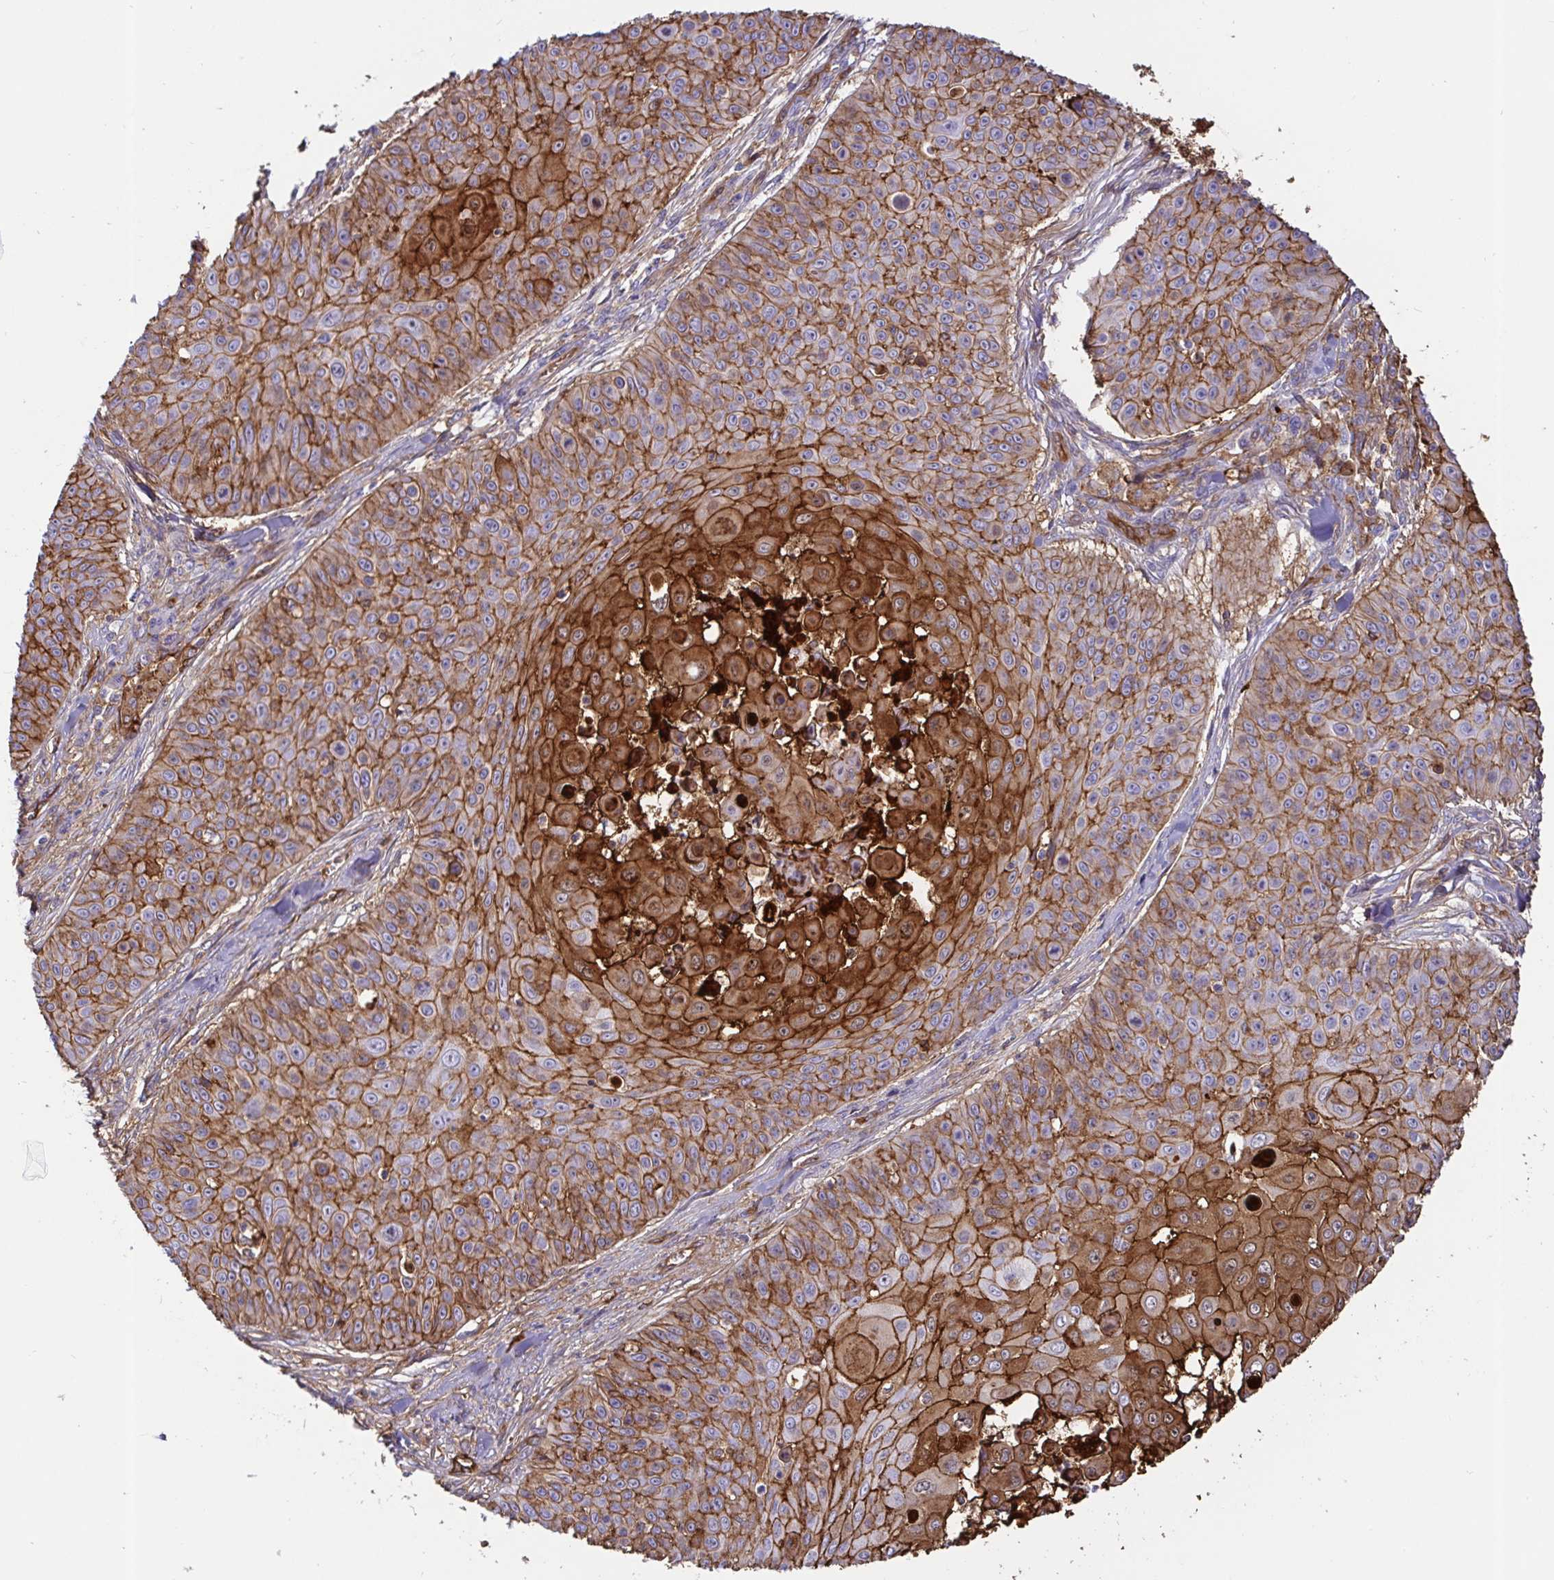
{"staining": {"intensity": "strong", "quantity": ">75%", "location": "cytoplasmic/membranous"}, "tissue": "skin cancer", "cell_type": "Tumor cells", "image_type": "cancer", "snomed": [{"axis": "morphology", "description": "Squamous cell carcinoma, NOS"}, {"axis": "topography", "description": "Skin"}], "caption": "Strong cytoplasmic/membranous positivity for a protein is appreciated in approximately >75% of tumor cells of skin cancer using immunohistochemistry.", "gene": "ANXA2", "patient": {"sex": "male", "age": 82}}